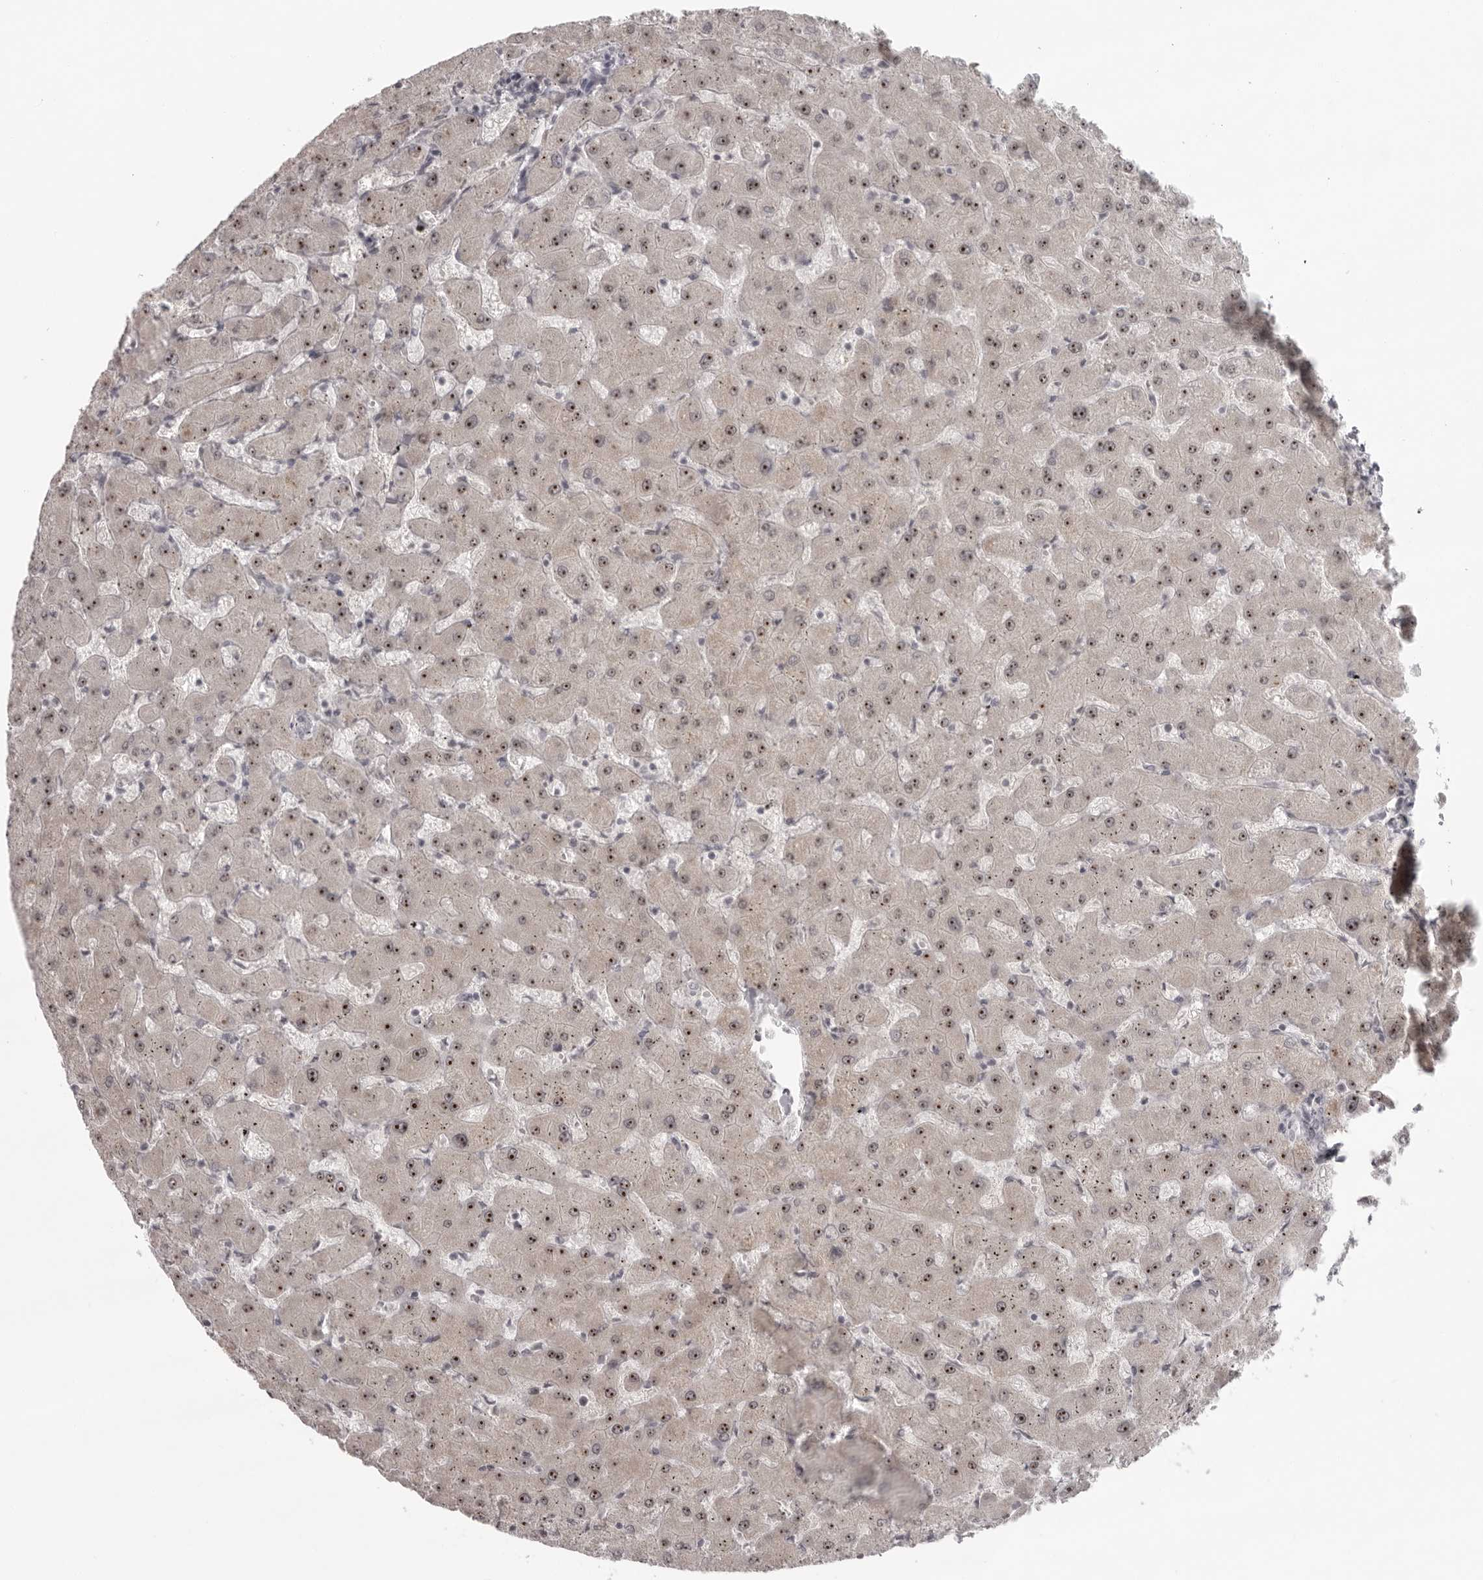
{"staining": {"intensity": "negative", "quantity": "none", "location": "none"}, "tissue": "liver", "cell_type": "Cholangiocytes", "image_type": "normal", "snomed": [{"axis": "morphology", "description": "Normal tissue, NOS"}, {"axis": "topography", "description": "Liver"}], "caption": "The immunohistochemistry photomicrograph has no significant staining in cholangiocytes of liver. (DAB IHC visualized using brightfield microscopy, high magnification).", "gene": "HELZ", "patient": {"sex": "female", "age": 63}}